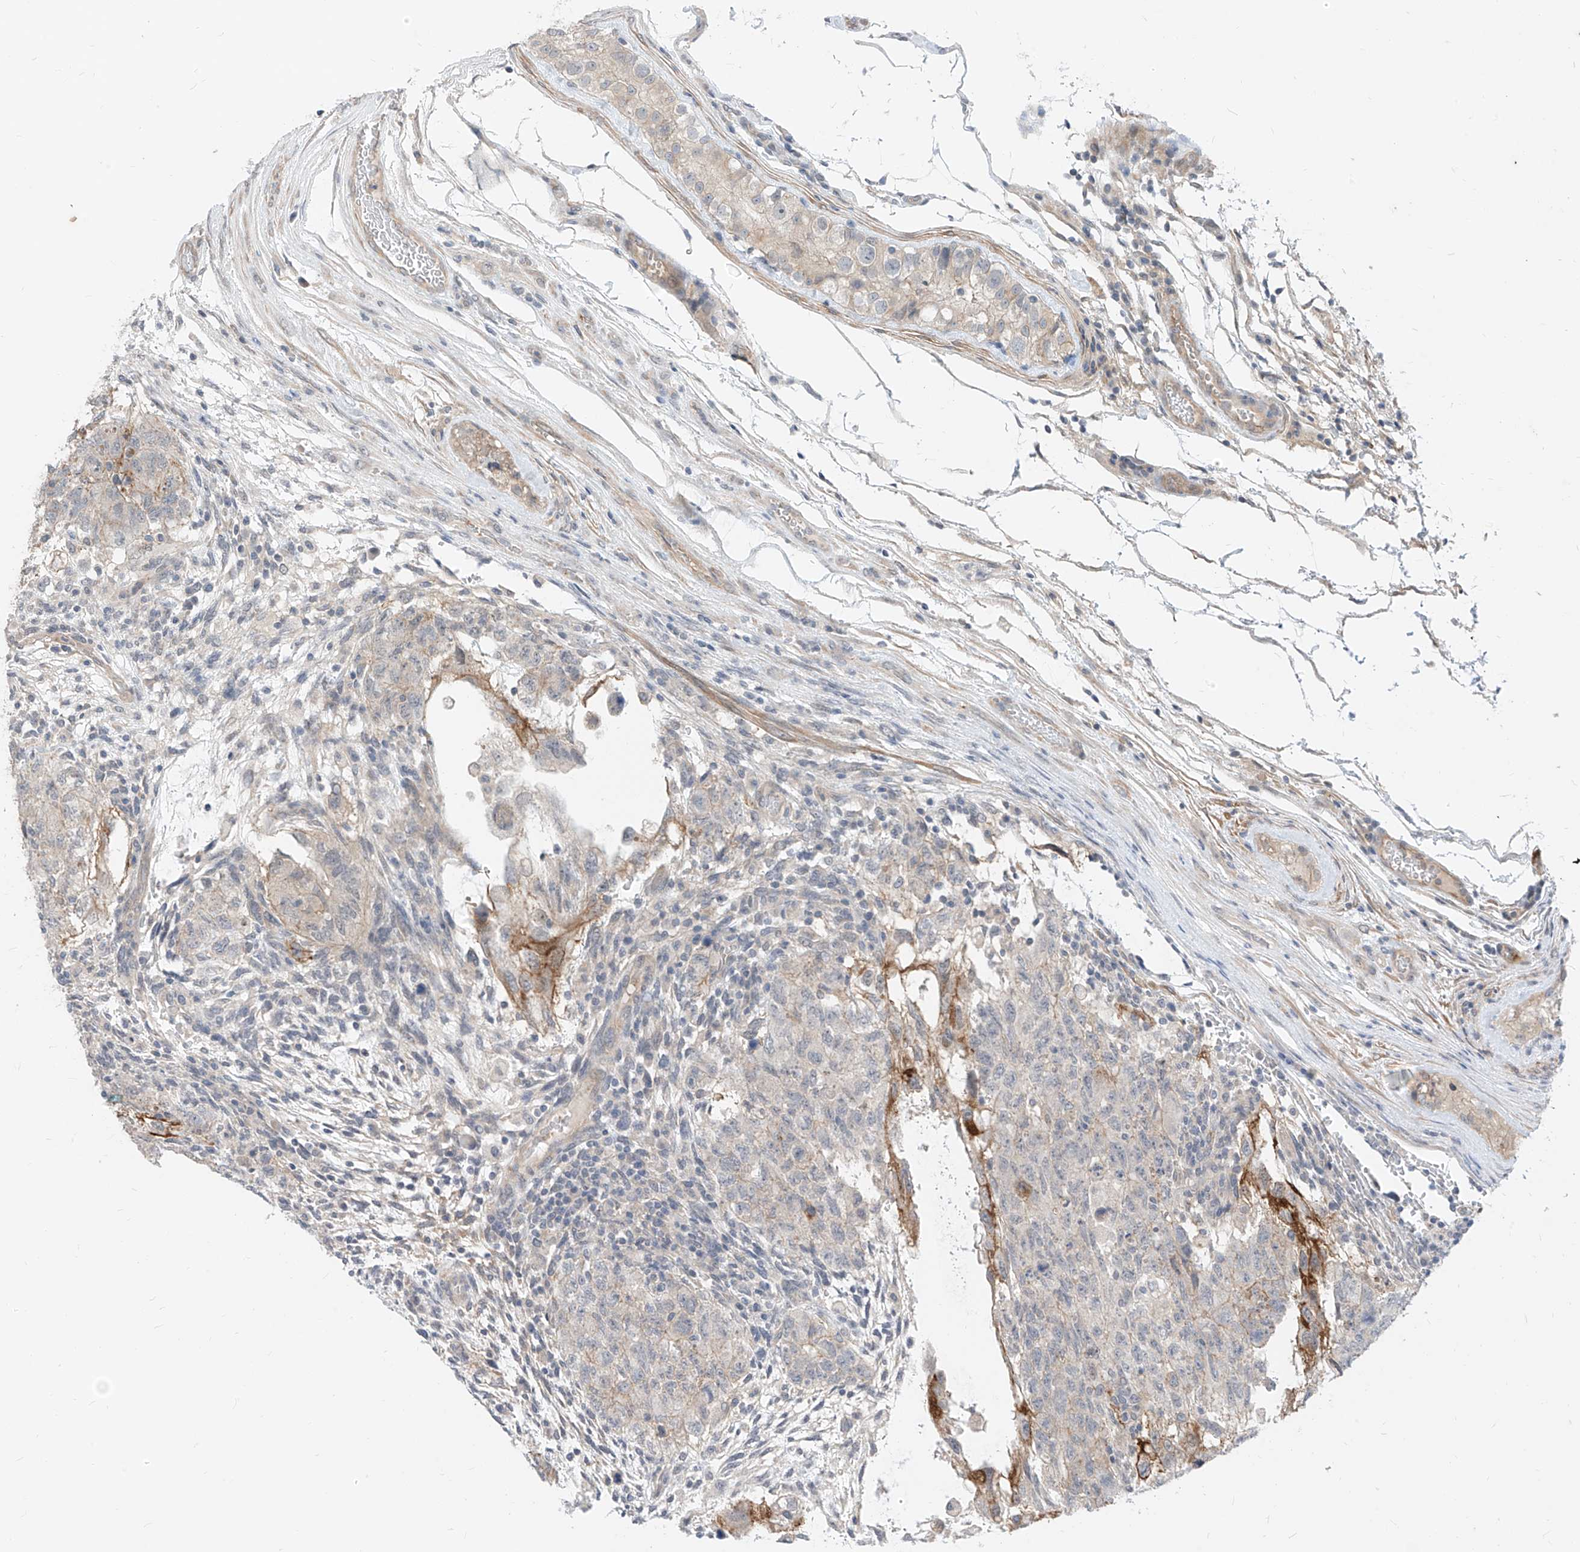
{"staining": {"intensity": "moderate", "quantity": "<25%", "location": "cytoplasmic/membranous"}, "tissue": "testis cancer", "cell_type": "Tumor cells", "image_type": "cancer", "snomed": [{"axis": "morphology", "description": "Normal tissue, NOS"}, {"axis": "morphology", "description": "Carcinoma, Embryonal, NOS"}, {"axis": "topography", "description": "Testis"}], "caption": "An immunohistochemistry (IHC) histopathology image of tumor tissue is shown. Protein staining in brown highlights moderate cytoplasmic/membranous positivity in testis cancer (embryonal carcinoma) within tumor cells. (DAB = brown stain, brightfield microscopy at high magnification).", "gene": "ABLIM2", "patient": {"sex": "male", "age": 36}}